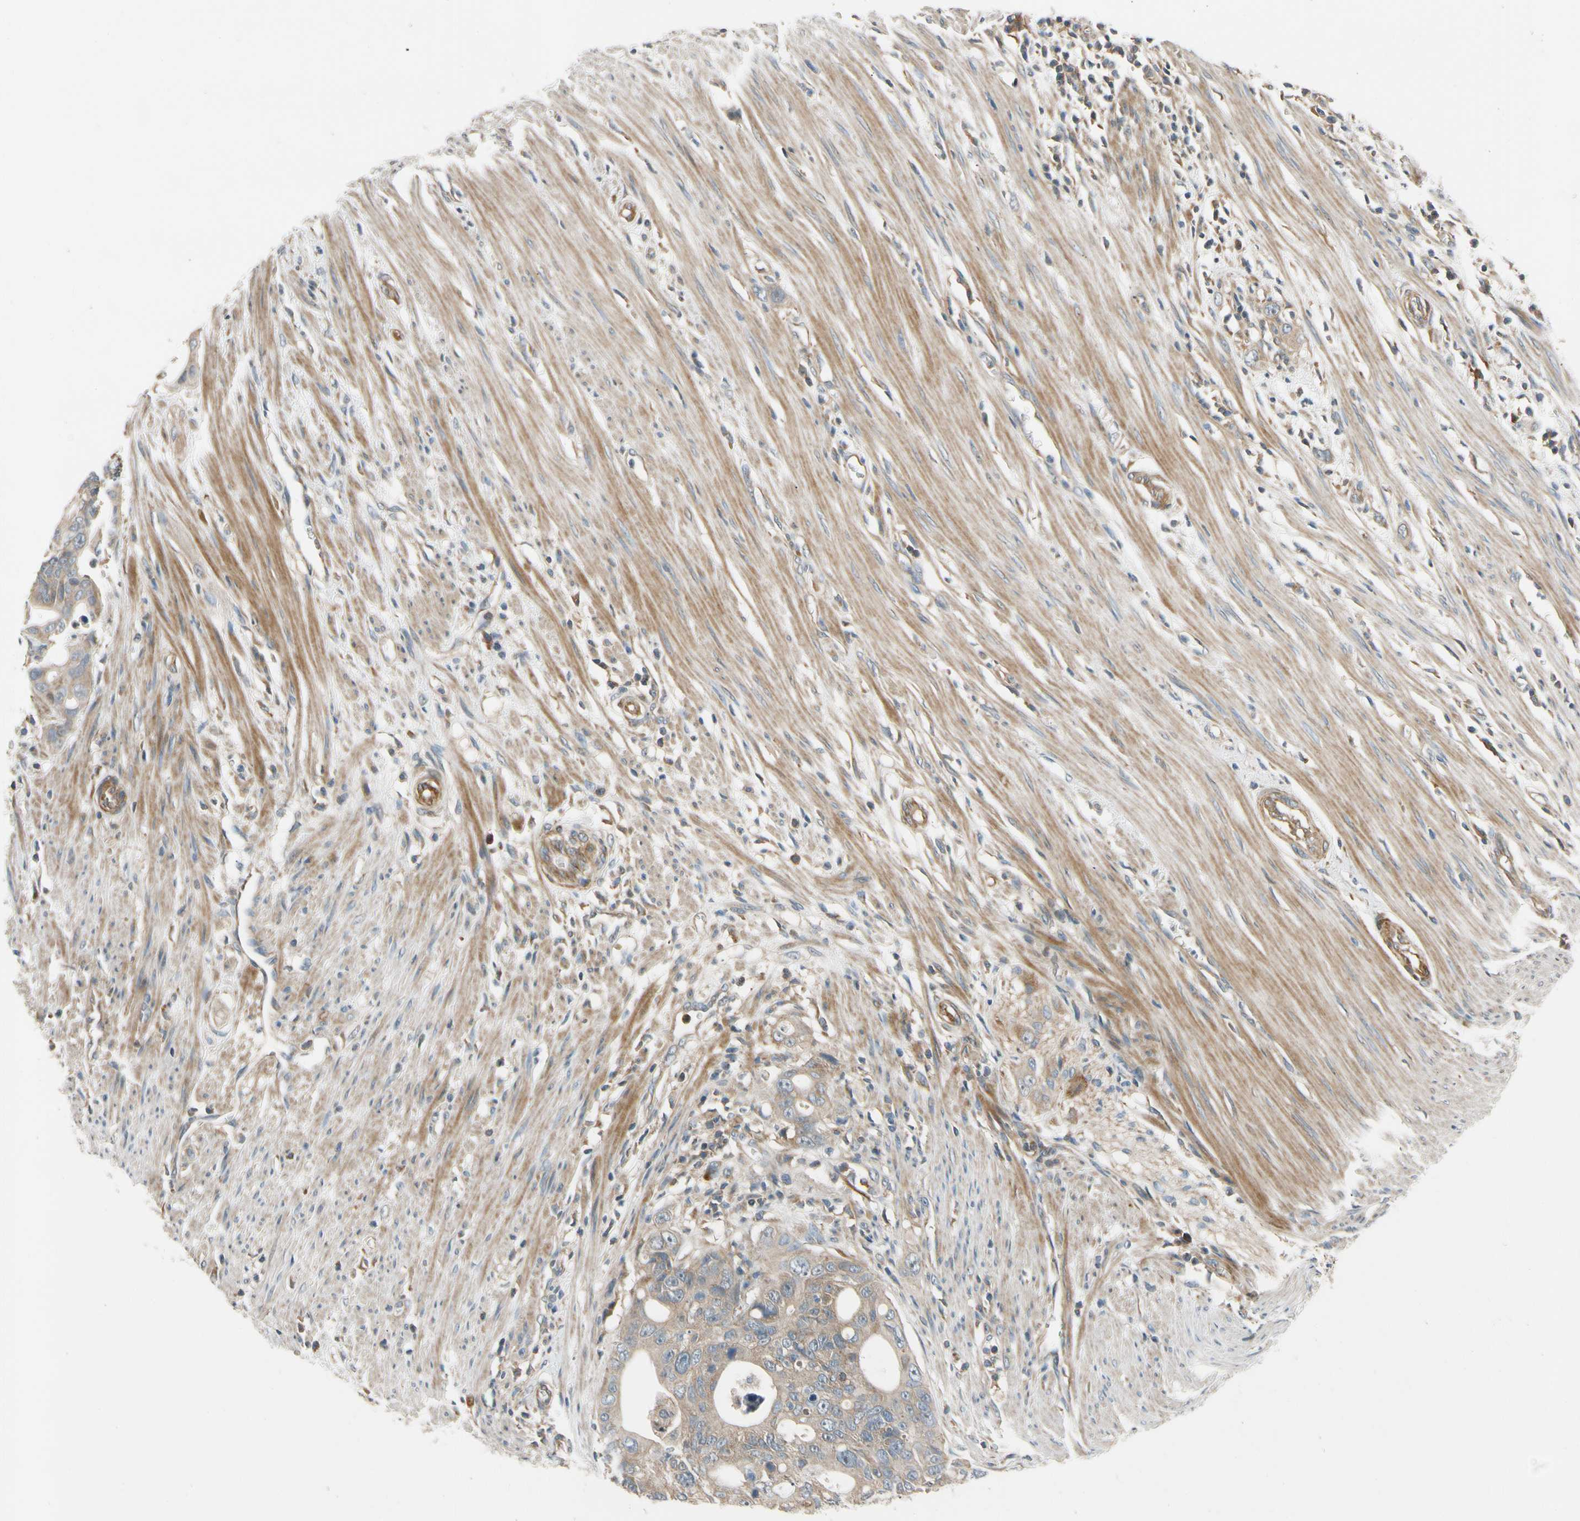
{"staining": {"intensity": "weak", "quantity": ">75%", "location": "cytoplasmic/membranous"}, "tissue": "colorectal cancer", "cell_type": "Tumor cells", "image_type": "cancer", "snomed": [{"axis": "morphology", "description": "Adenocarcinoma, NOS"}, {"axis": "topography", "description": "Colon"}], "caption": "Immunohistochemical staining of human colorectal adenocarcinoma demonstrates weak cytoplasmic/membranous protein positivity in approximately >75% of tumor cells.", "gene": "MST1R", "patient": {"sex": "female", "age": 57}}